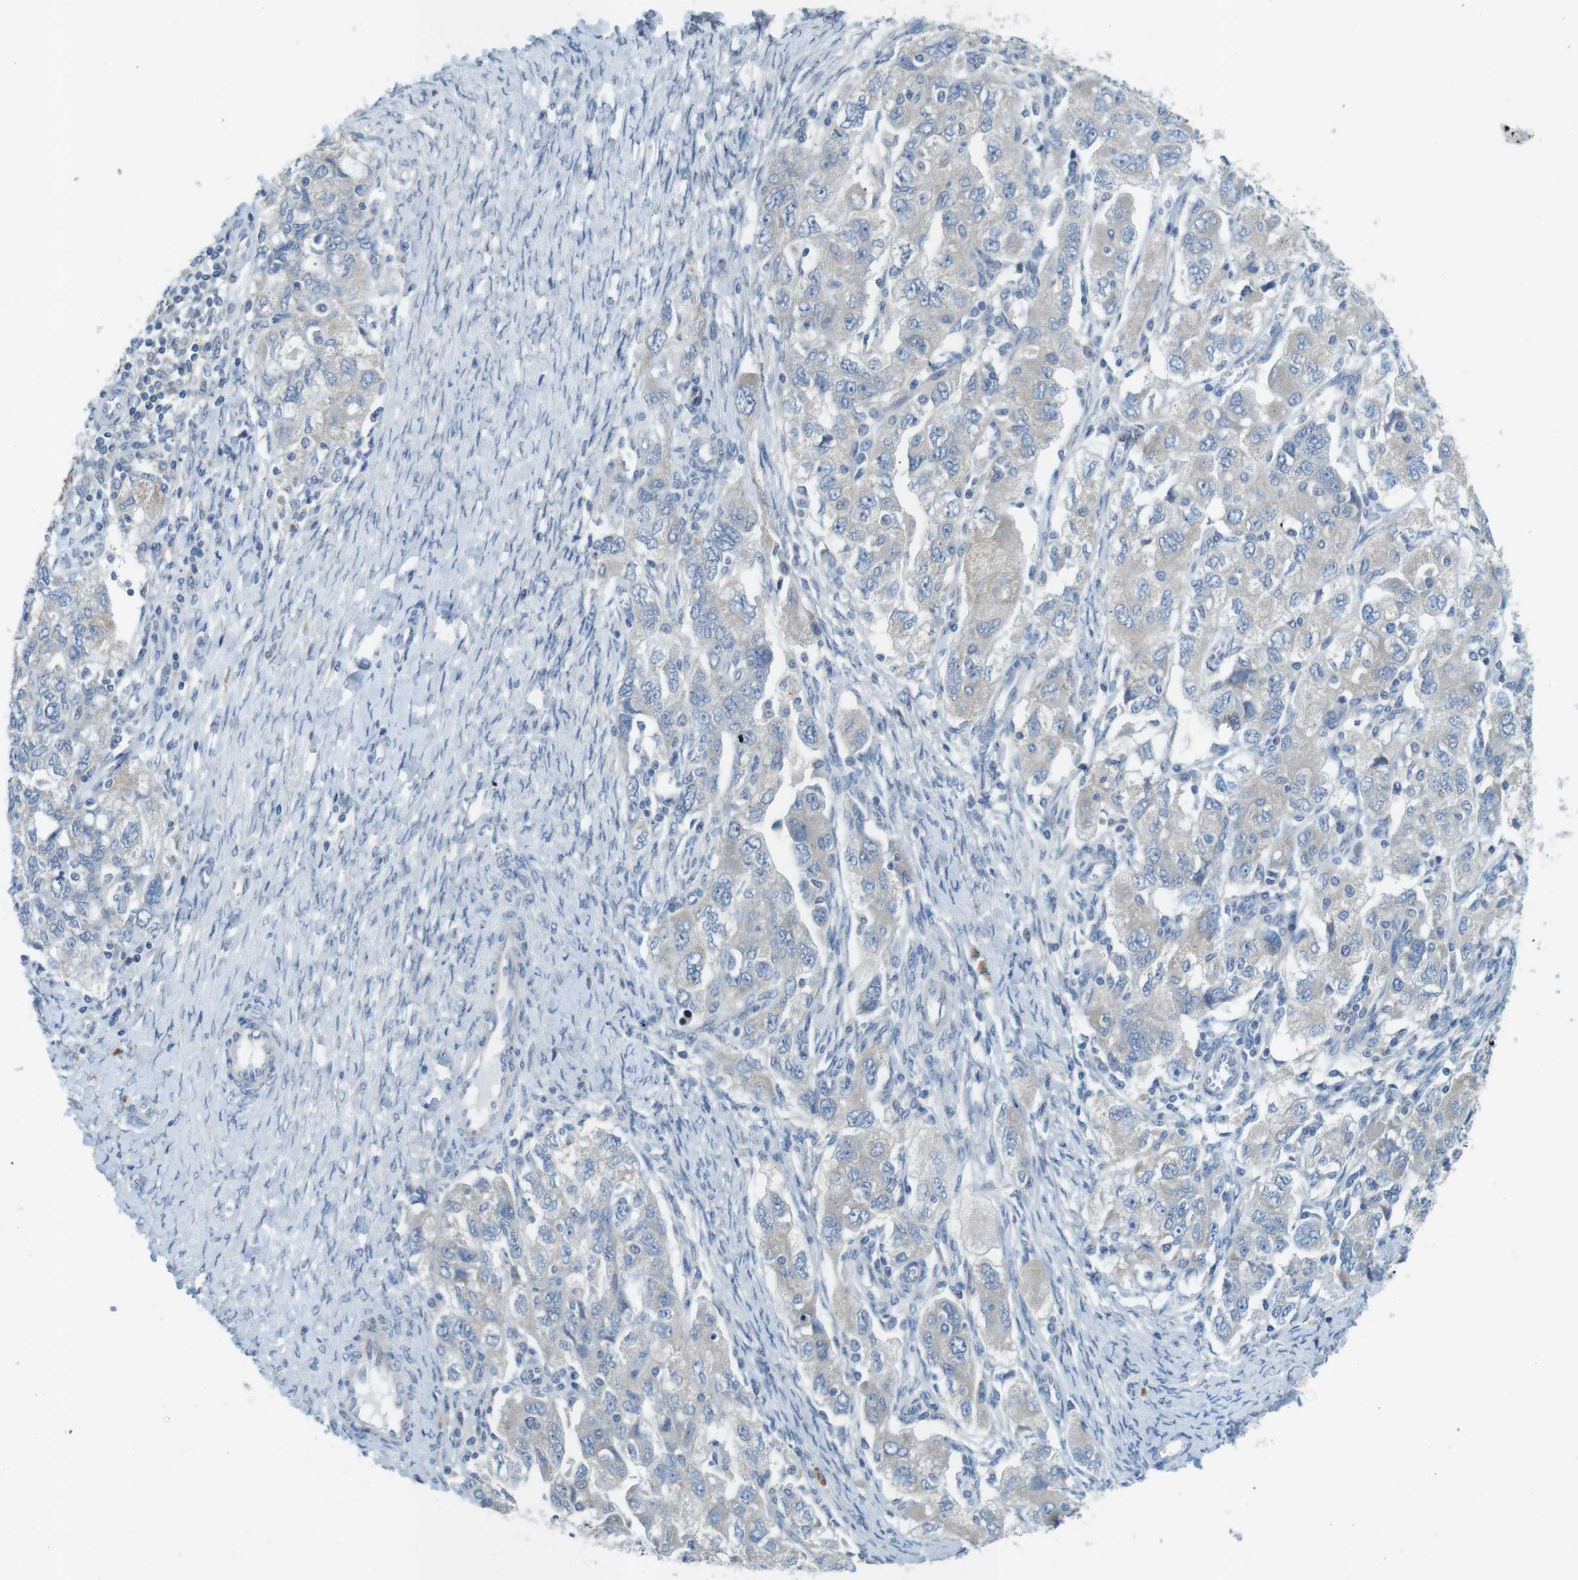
{"staining": {"intensity": "negative", "quantity": "none", "location": "none"}, "tissue": "ovarian cancer", "cell_type": "Tumor cells", "image_type": "cancer", "snomed": [{"axis": "morphology", "description": "Carcinoma, NOS"}, {"axis": "morphology", "description": "Cystadenocarcinoma, serous, NOS"}, {"axis": "topography", "description": "Ovary"}], "caption": "Immunohistochemical staining of human ovarian carcinoma reveals no significant staining in tumor cells.", "gene": "TYW1", "patient": {"sex": "female", "age": 69}}